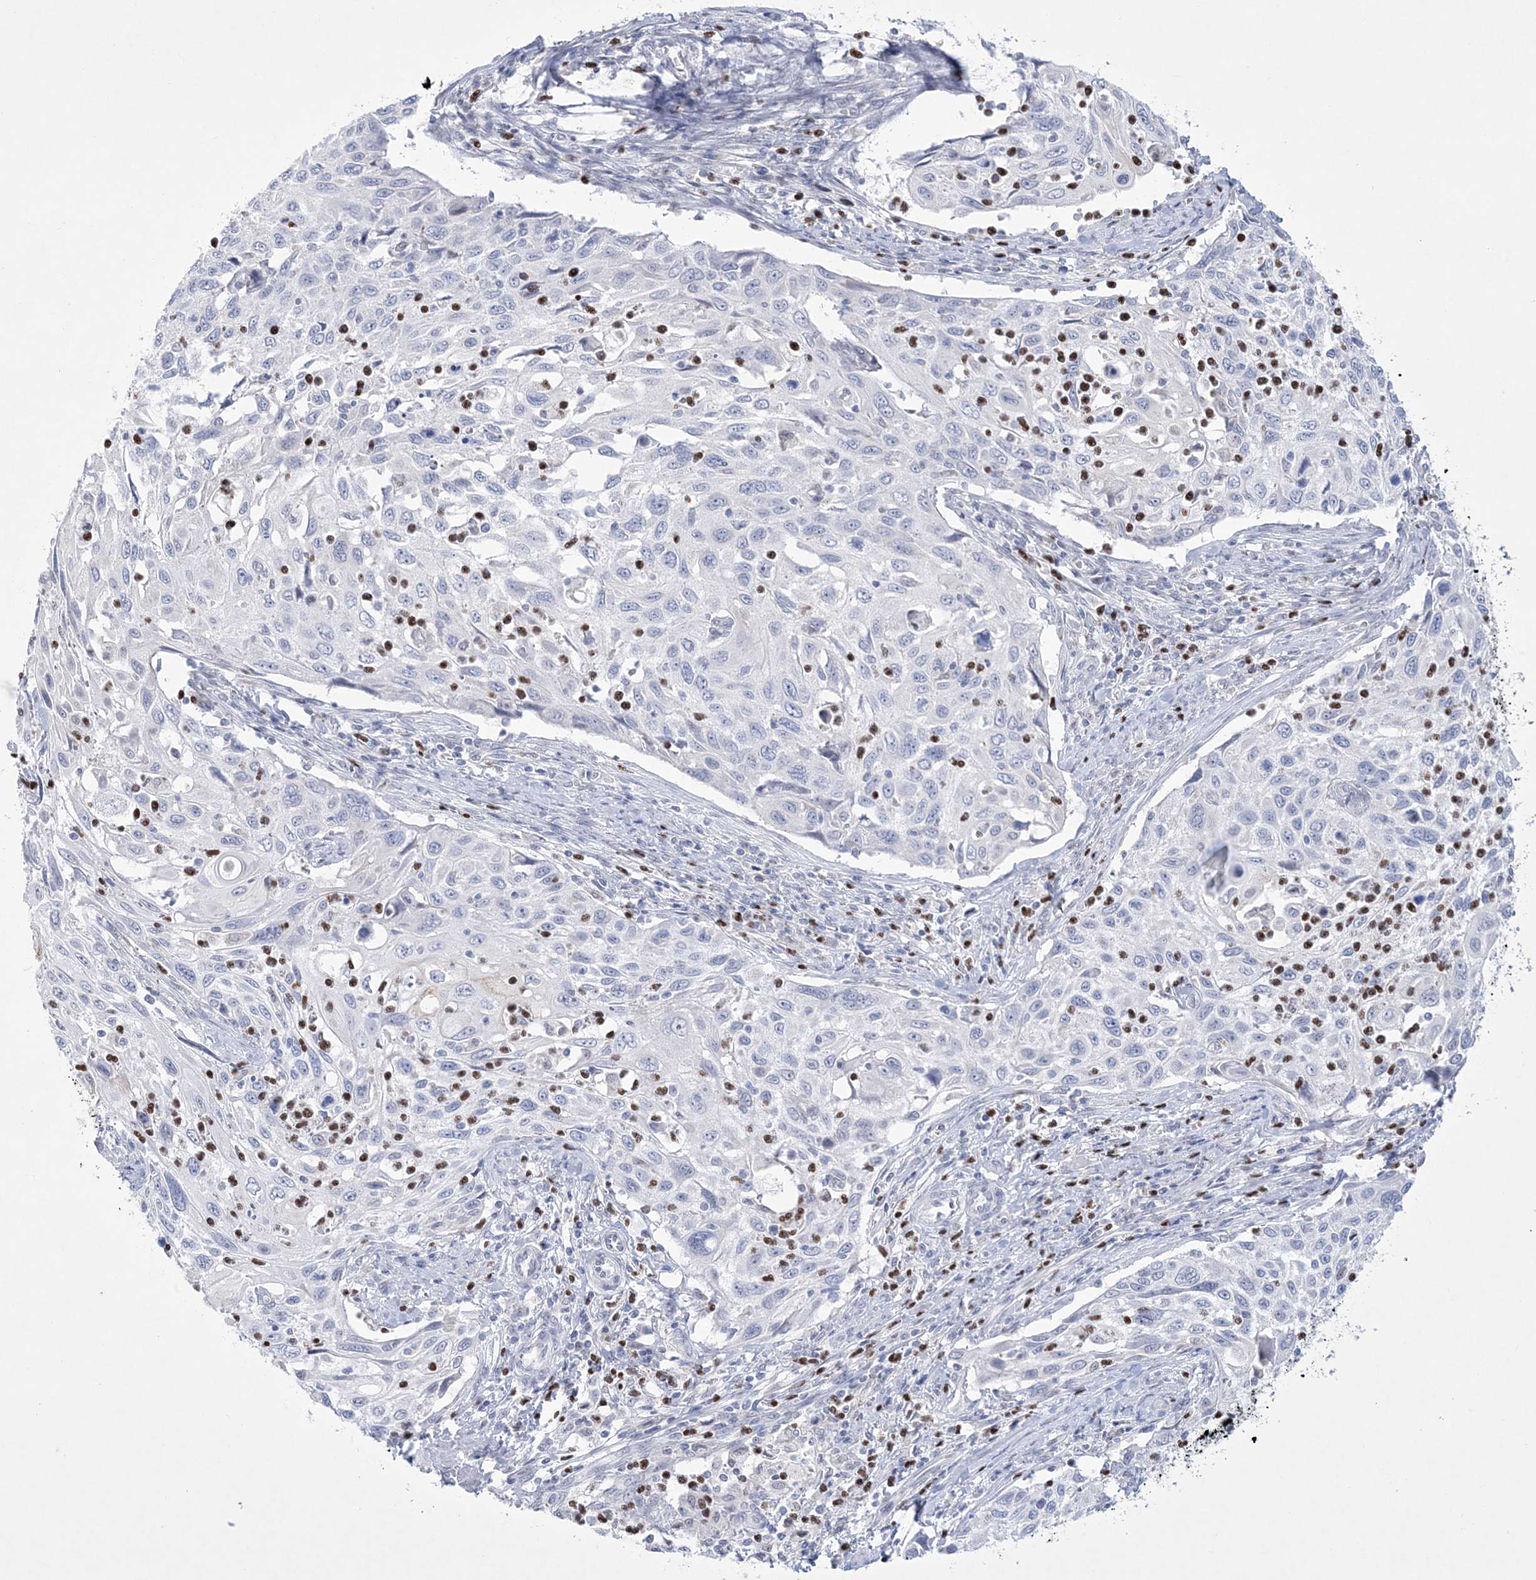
{"staining": {"intensity": "negative", "quantity": "none", "location": "none"}, "tissue": "cervical cancer", "cell_type": "Tumor cells", "image_type": "cancer", "snomed": [{"axis": "morphology", "description": "Squamous cell carcinoma, NOS"}, {"axis": "topography", "description": "Cervix"}], "caption": "DAB (3,3'-diaminobenzidine) immunohistochemical staining of human cervical cancer shows no significant positivity in tumor cells.", "gene": "WDR27", "patient": {"sex": "female", "age": 70}}